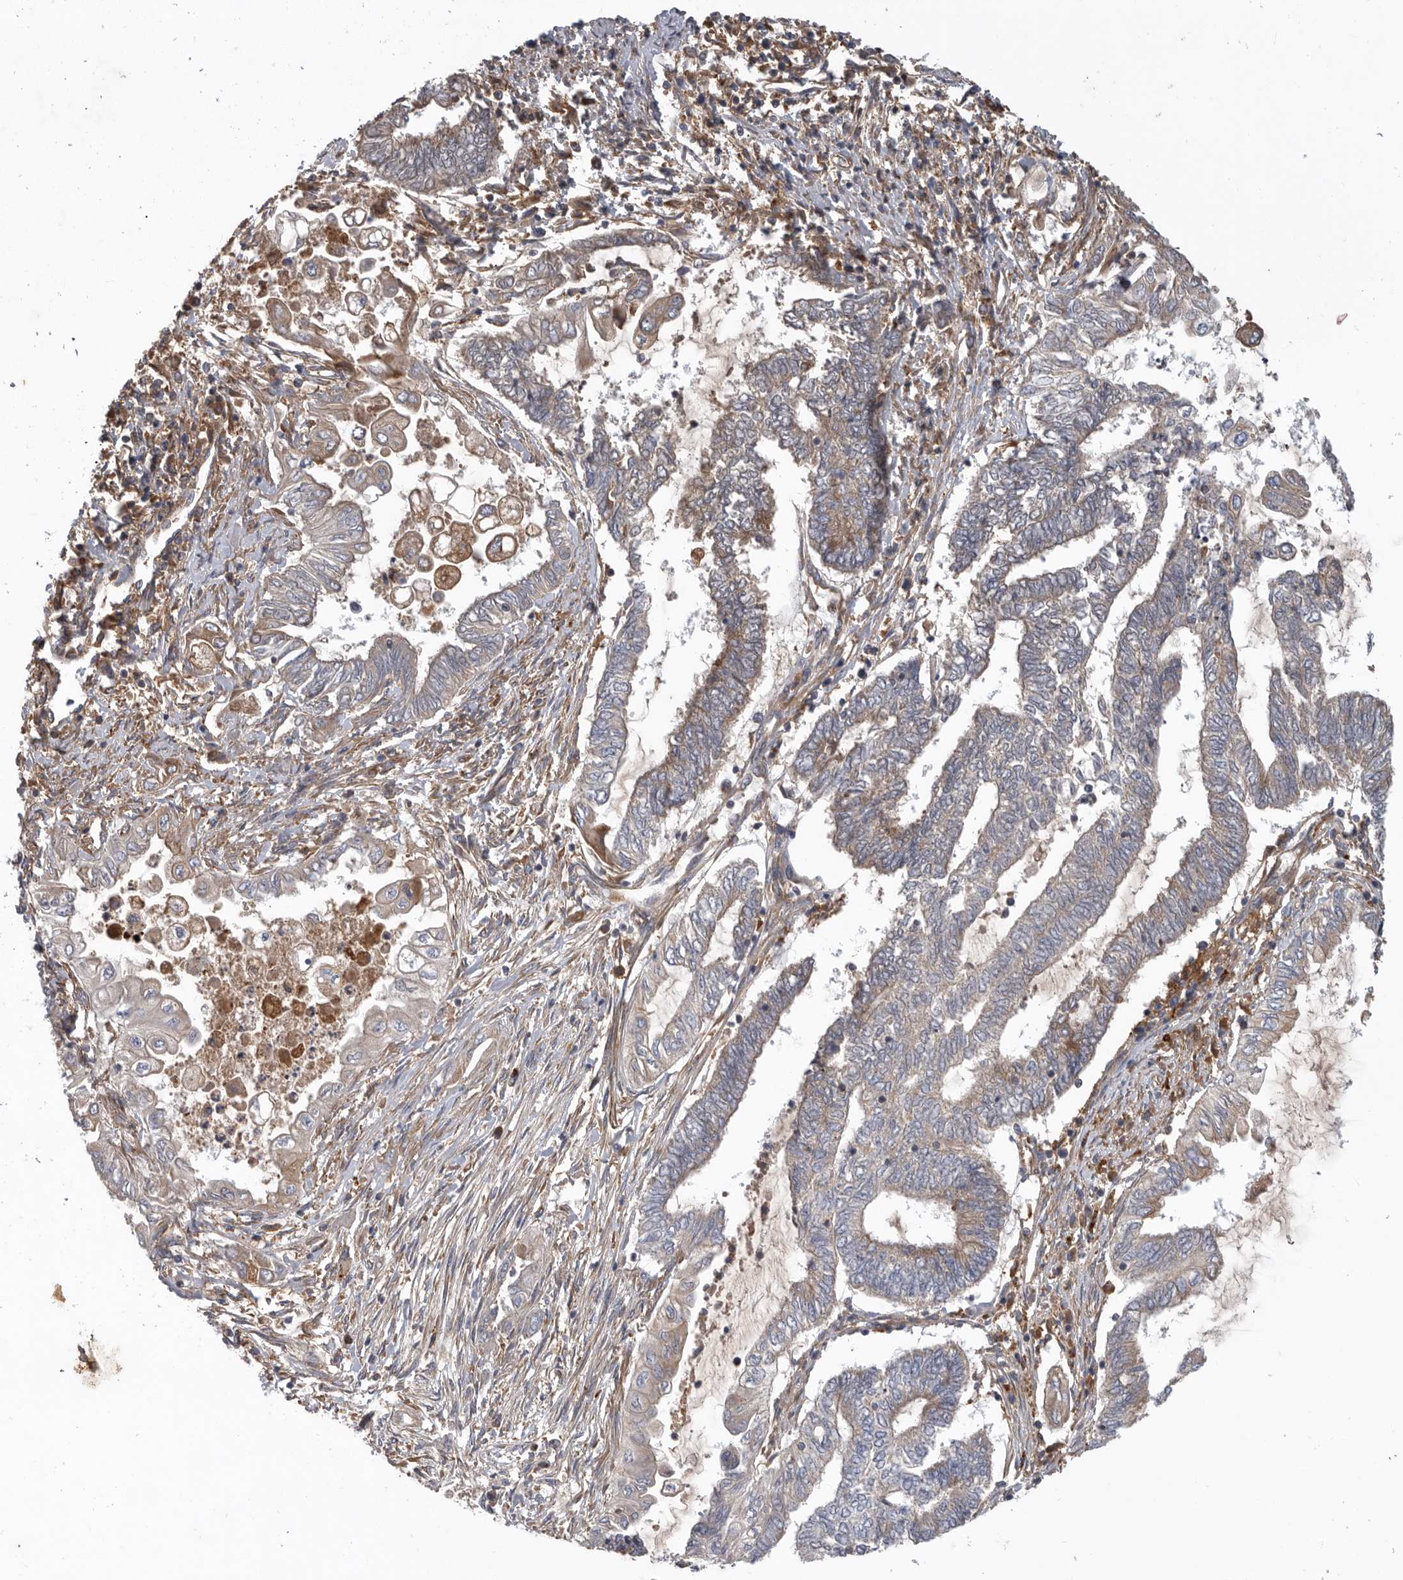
{"staining": {"intensity": "weak", "quantity": "<25%", "location": "cytoplasmic/membranous"}, "tissue": "endometrial cancer", "cell_type": "Tumor cells", "image_type": "cancer", "snomed": [{"axis": "morphology", "description": "Adenocarcinoma, NOS"}, {"axis": "topography", "description": "Uterus"}, {"axis": "topography", "description": "Endometrium"}], "caption": "DAB immunohistochemical staining of human endometrial adenocarcinoma displays no significant staining in tumor cells.", "gene": "C1orf109", "patient": {"sex": "female", "age": 70}}